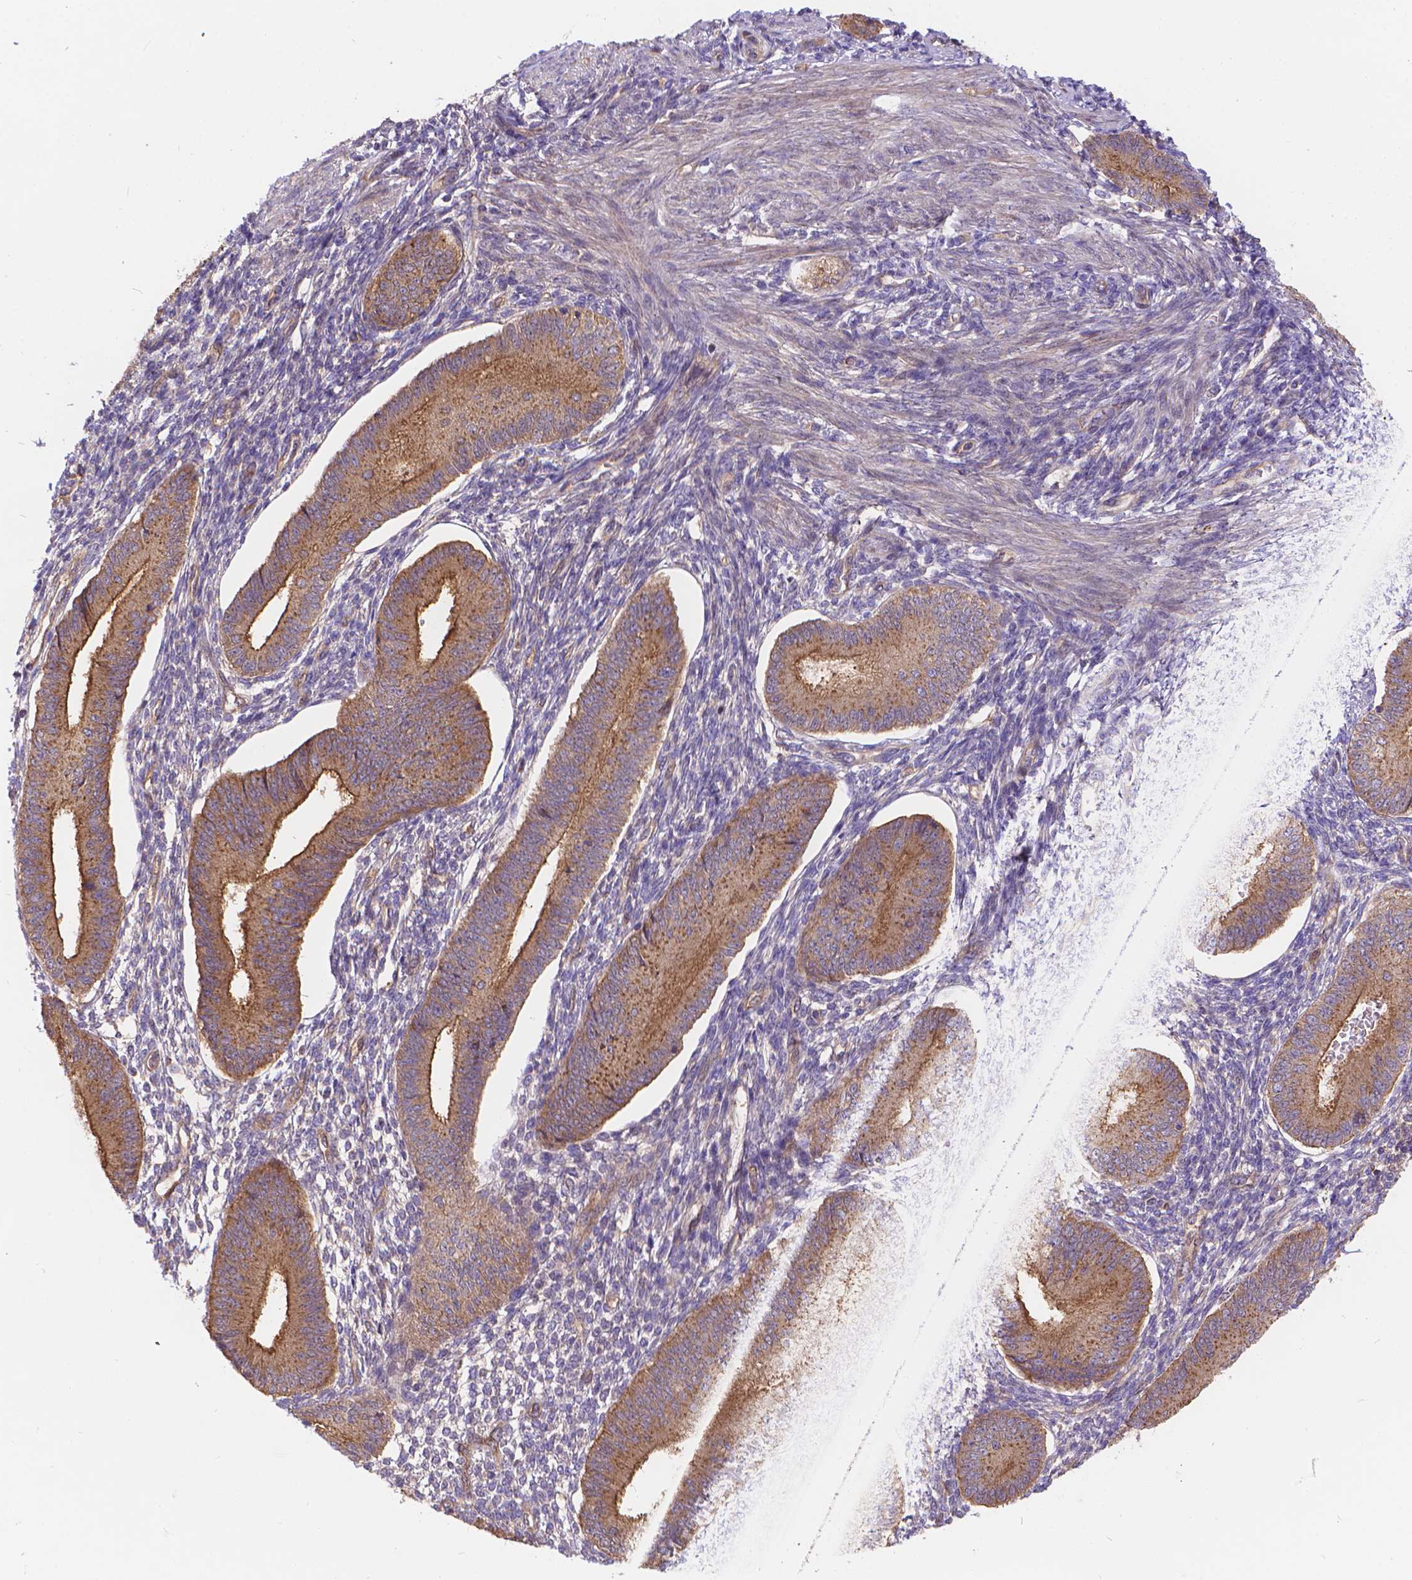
{"staining": {"intensity": "negative", "quantity": "none", "location": "none"}, "tissue": "endometrium", "cell_type": "Cells in endometrial stroma", "image_type": "normal", "snomed": [{"axis": "morphology", "description": "Normal tissue, NOS"}, {"axis": "topography", "description": "Endometrium"}], "caption": "Immunohistochemistry (IHC) histopathology image of unremarkable endometrium stained for a protein (brown), which exhibits no positivity in cells in endometrial stroma.", "gene": "ARAP1", "patient": {"sex": "female", "age": 39}}